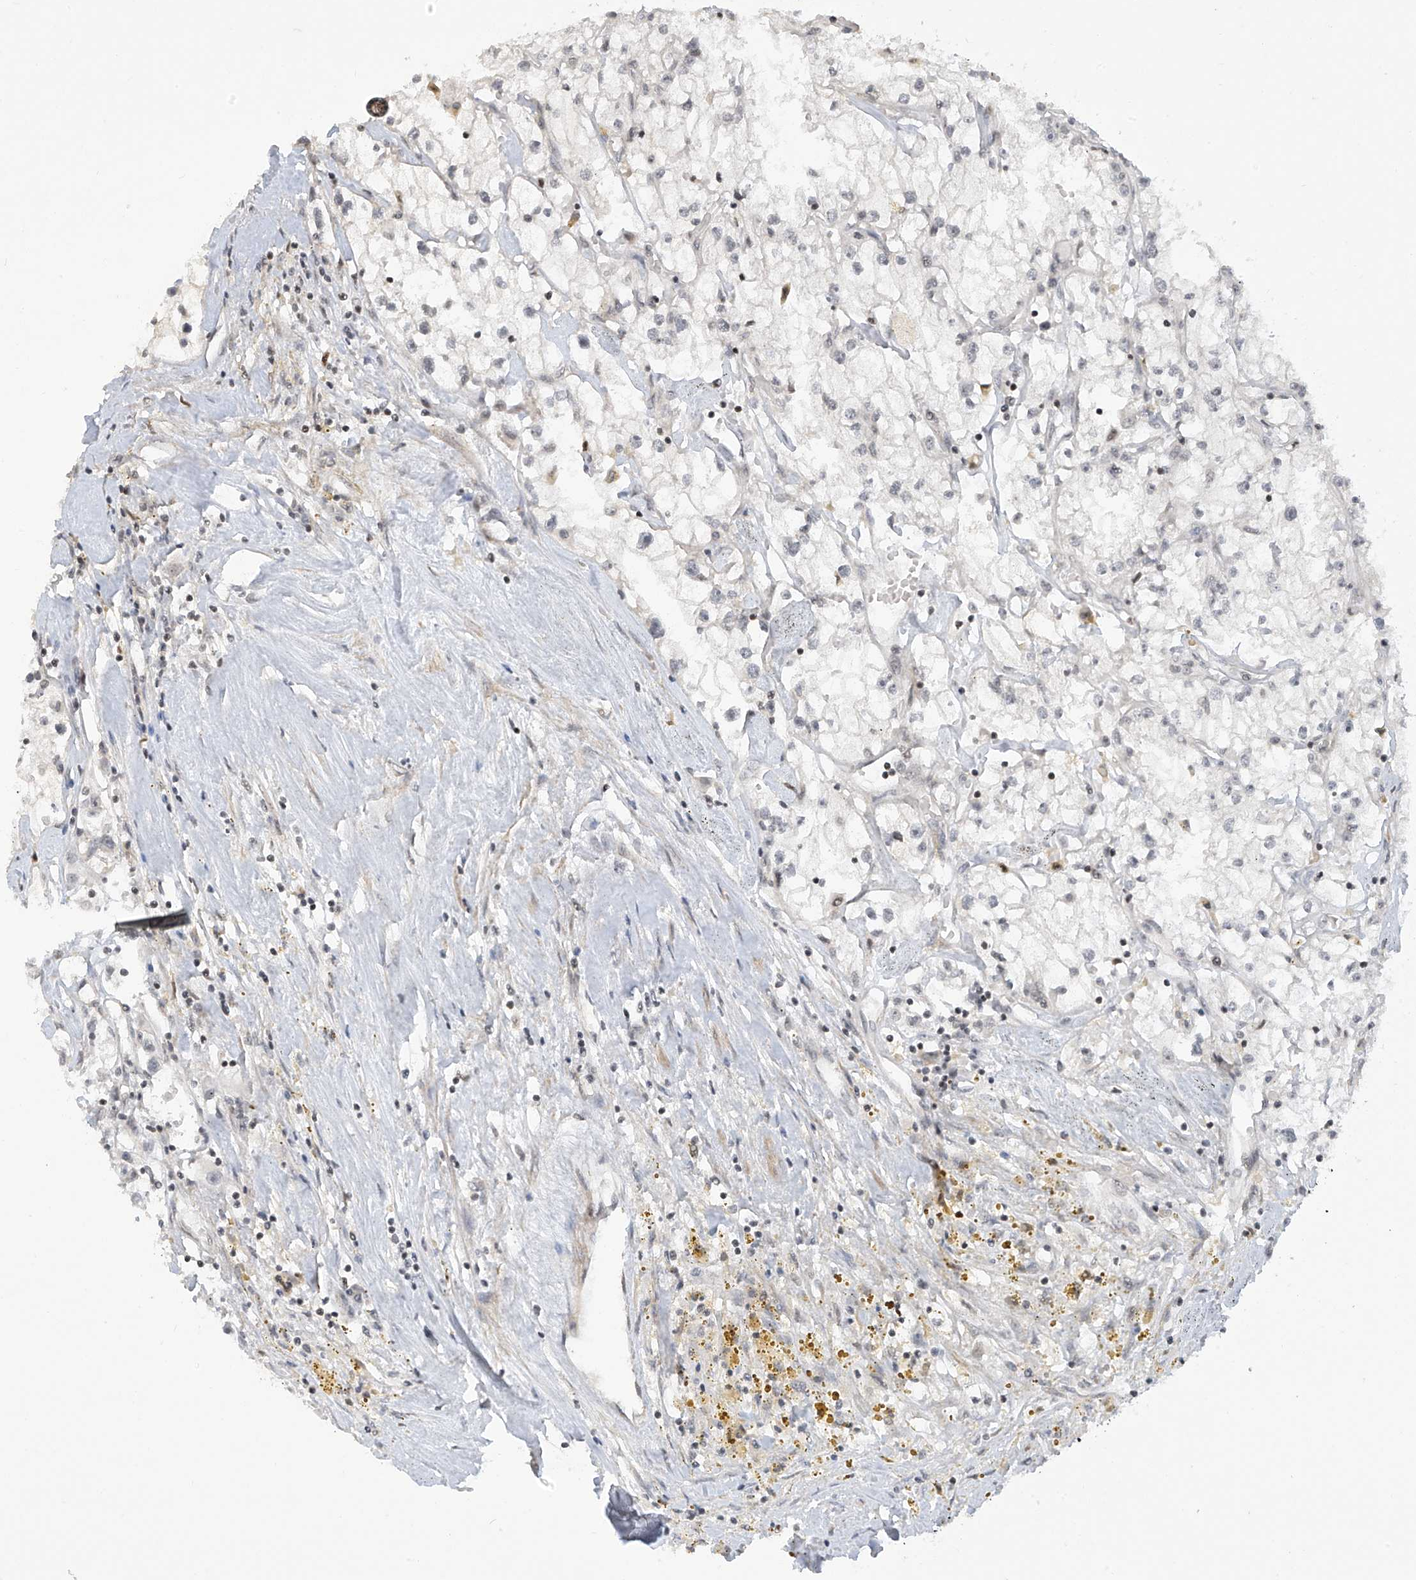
{"staining": {"intensity": "negative", "quantity": "none", "location": "none"}, "tissue": "renal cancer", "cell_type": "Tumor cells", "image_type": "cancer", "snomed": [{"axis": "morphology", "description": "Adenocarcinoma, NOS"}, {"axis": "topography", "description": "Kidney"}], "caption": "Immunohistochemistry (IHC) of human renal cancer reveals no expression in tumor cells.", "gene": "METAP1D", "patient": {"sex": "male", "age": 56}}